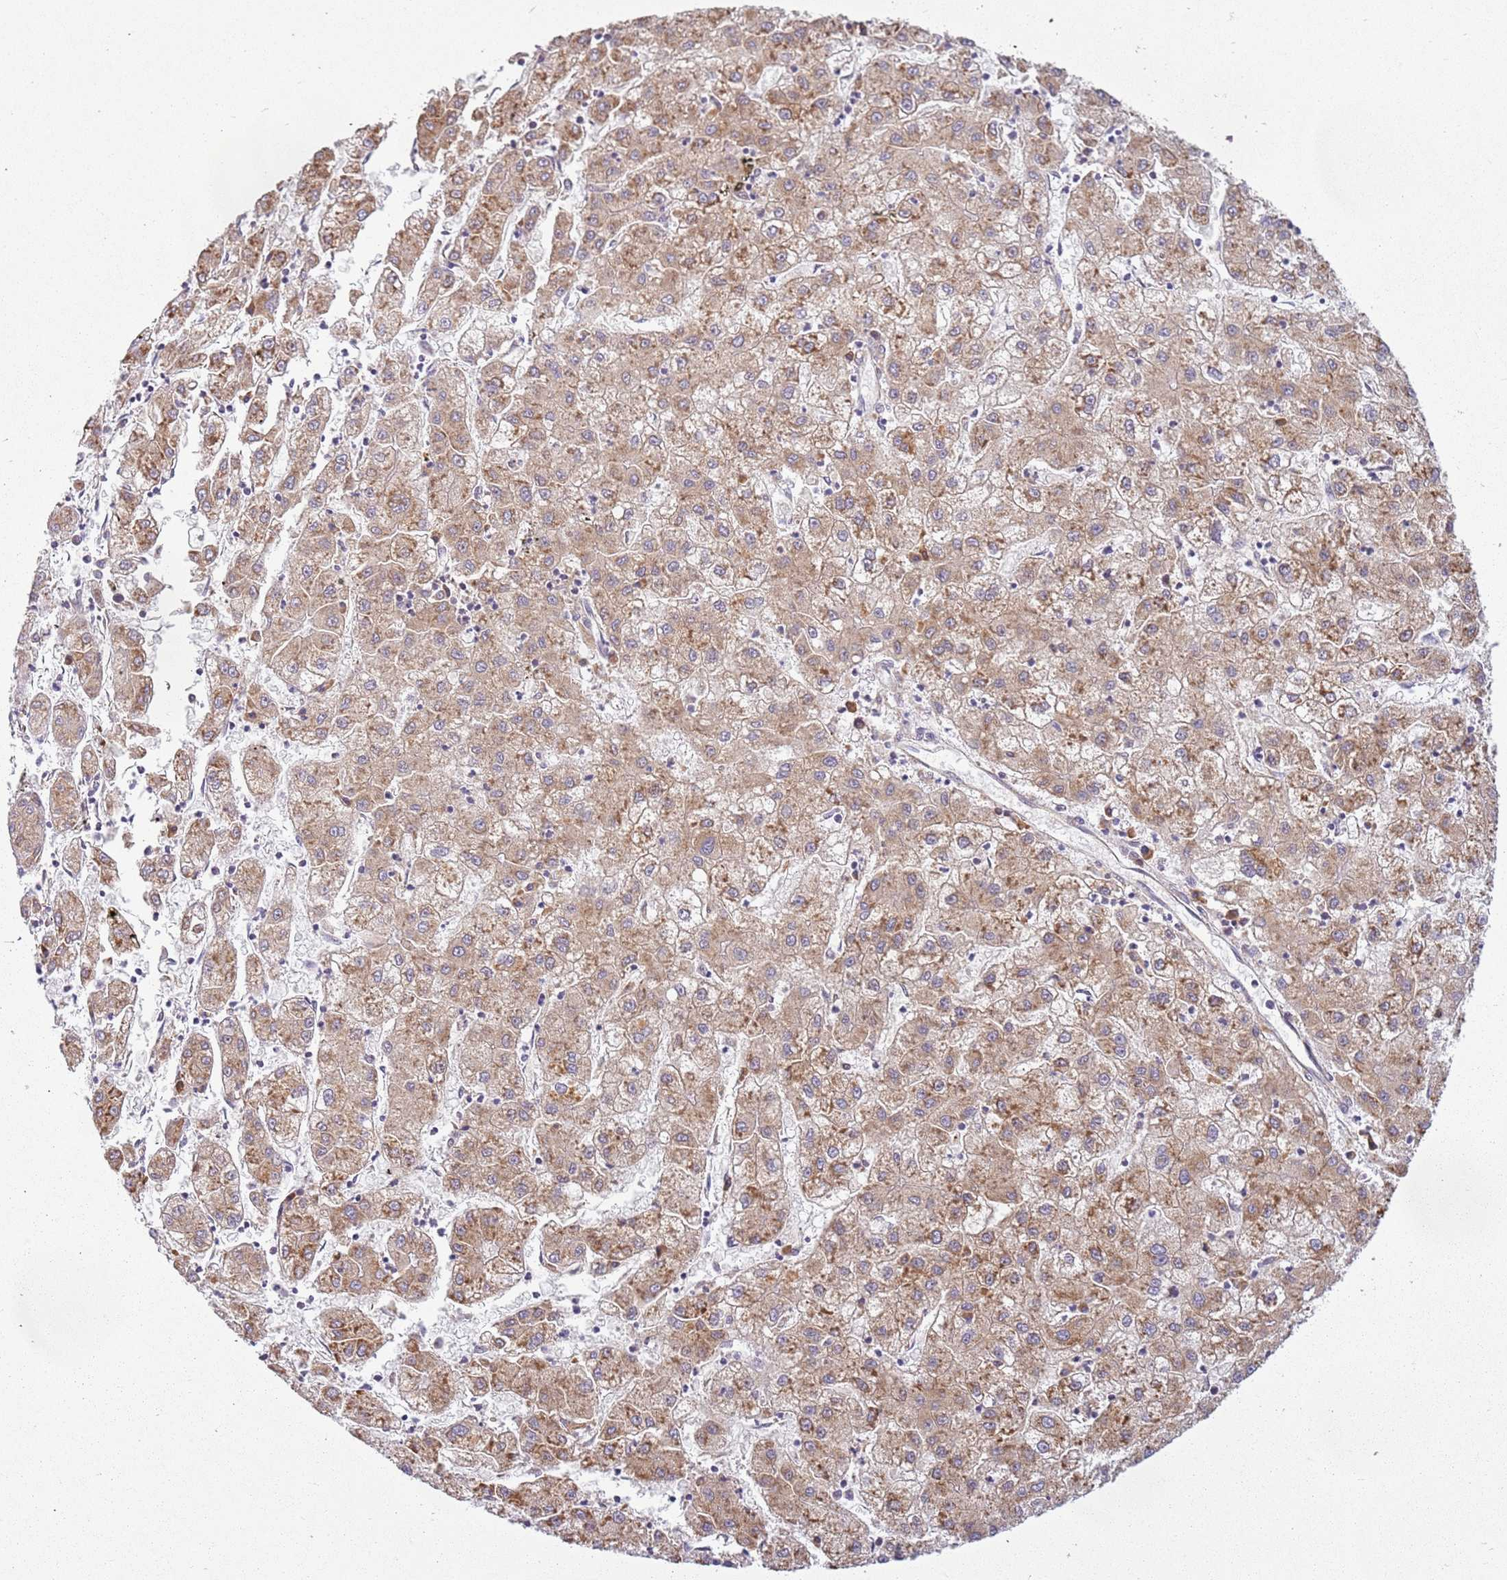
{"staining": {"intensity": "moderate", "quantity": ">75%", "location": "cytoplasmic/membranous"}, "tissue": "liver cancer", "cell_type": "Tumor cells", "image_type": "cancer", "snomed": [{"axis": "morphology", "description": "Carcinoma, Hepatocellular, NOS"}, {"axis": "topography", "description": "Liver"}], "caption": "An immunohistochemistry (IHC) histopathology image of tumor tissue is shown. Protein staining in brown shows moderate cytoplasmic/membranous positivity in liver cancer (hepatocellular carcinoma) within tumor cells. (DAB = brown stain, brightfield microscopy at high magnification).", "gene": "RPS28", "patient": {"sex": "male", "age": 72}}